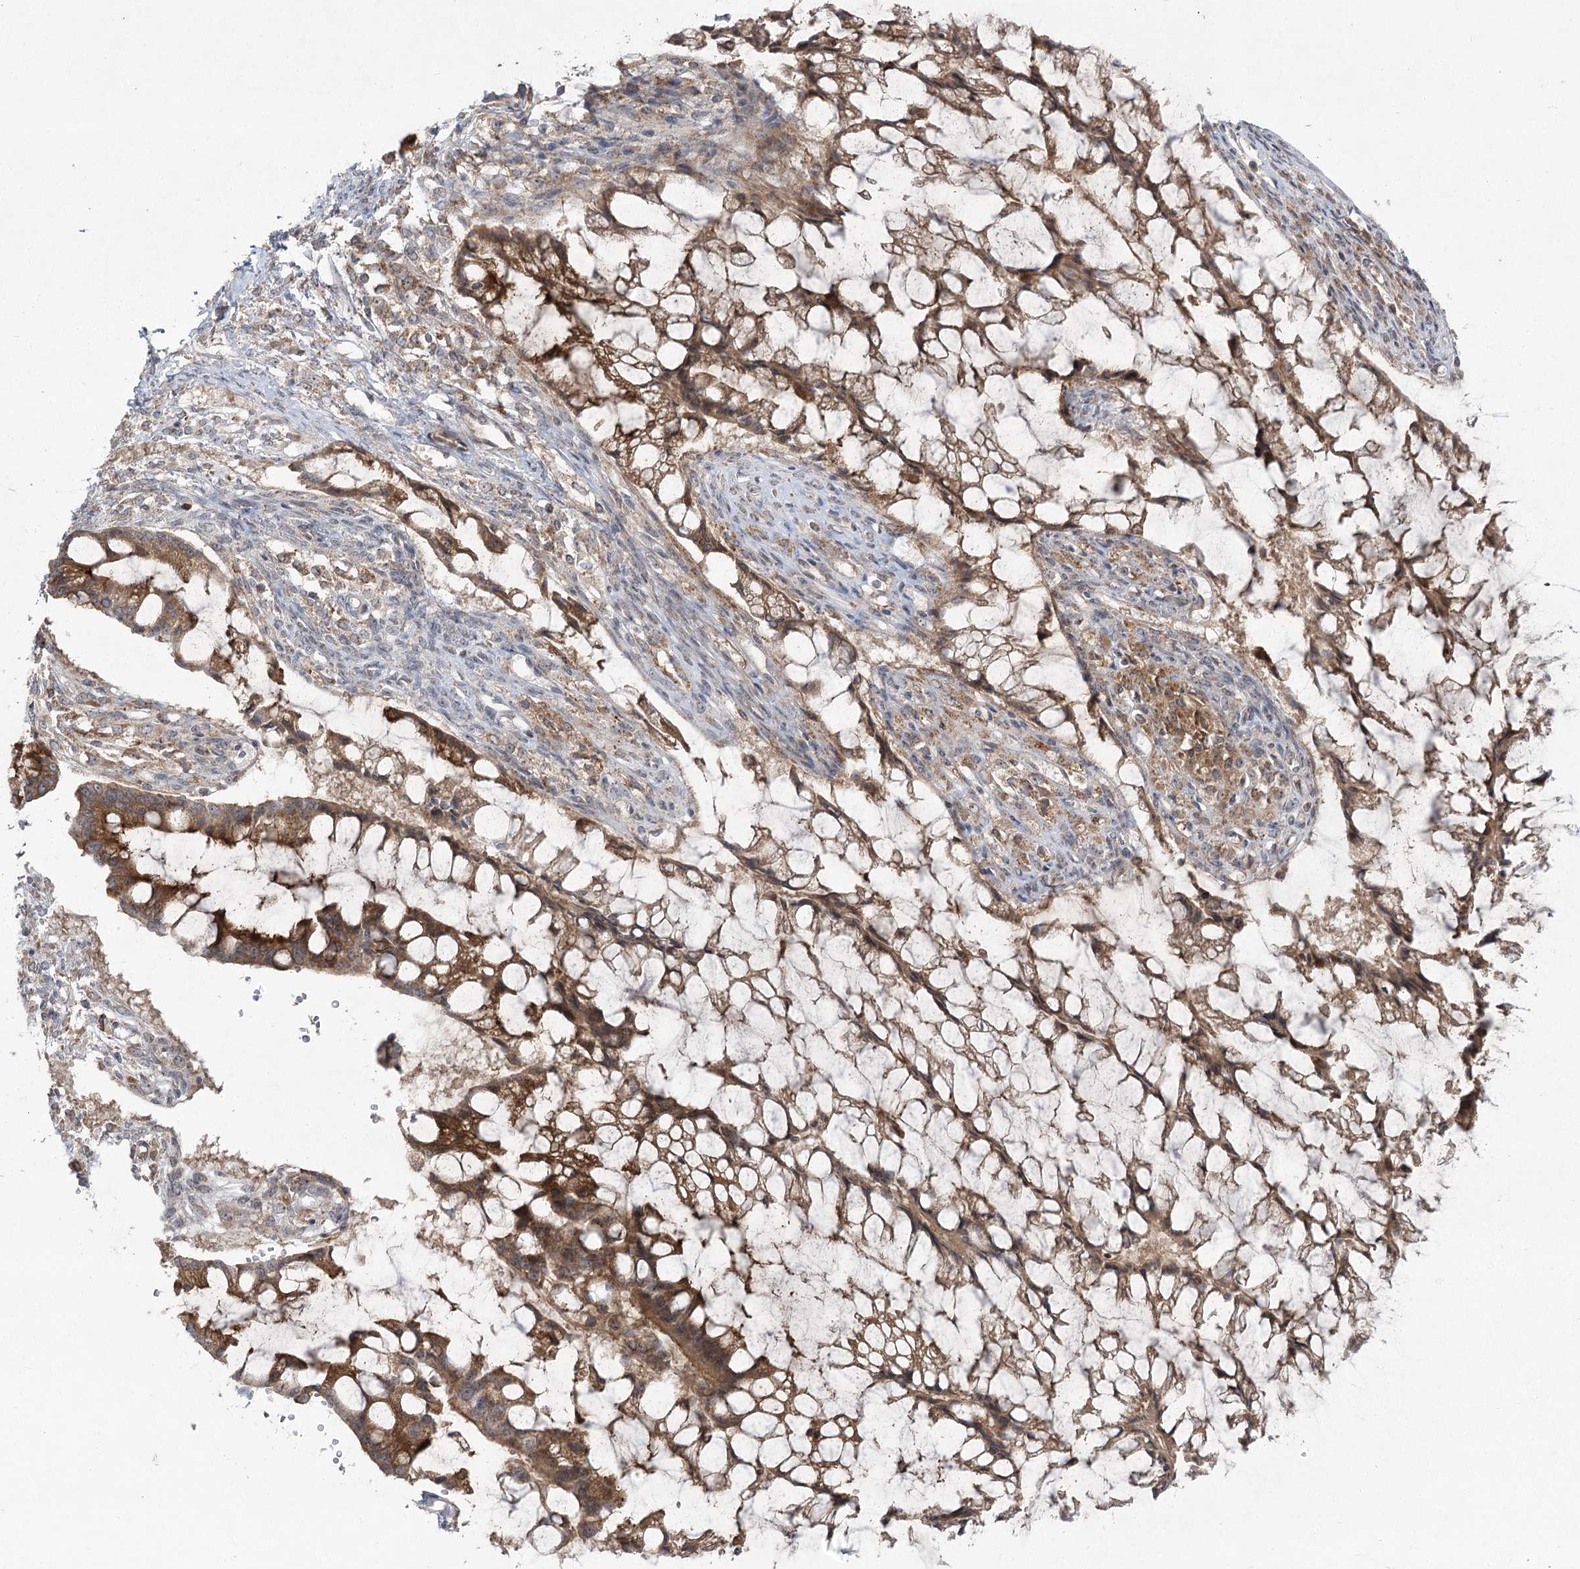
{"staining": {"intensity": "strong", "quantity": ">75%", "location": "cytoplasmic/membranous"}, "tissue": "ovarian cancer", "cell_type": "Tumor cells", "image_type": "cancer", "snomed": [{"axis": "morphology", "description": "Cystadenocarcinoma, mucinous, NOS"}, {"axis": "topography", "description": "Ovary"}], "caption": "A high amount of strong cytoplasmic/membranous staining is appreciated in approximately >75% of tumor cells in ovarian cancer tissue.", "gene": "SYTL1", "patient": {"sex": "female", "age": 73}}